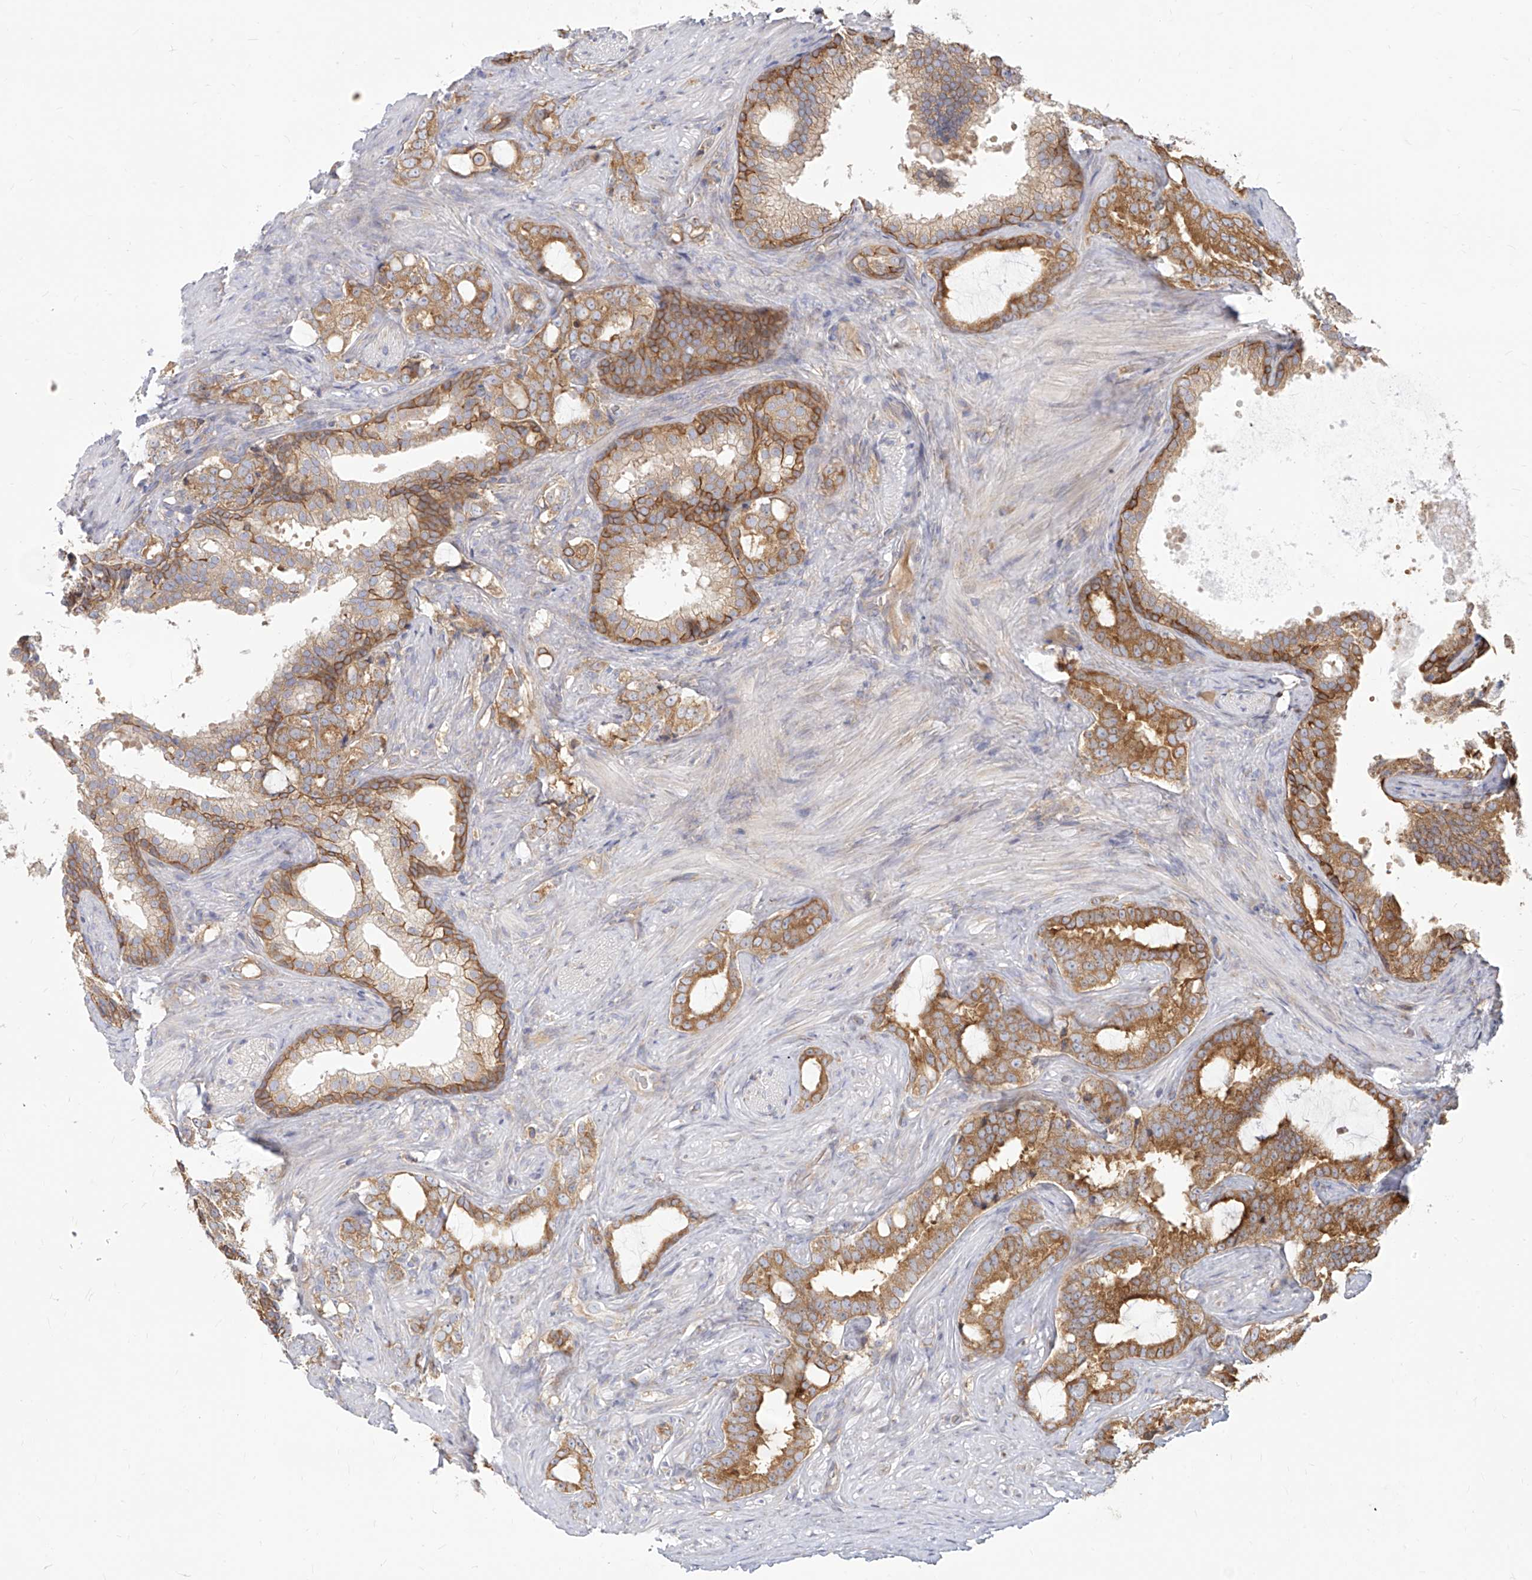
{"staining": {"intensity": "moderate", "quantity": ">75%", "location": "cytoplasmic/membranous"}, "tissue": "prostate cancer", "cell_type": "Tumor cells", "image_type": "cancer", "snomed": [{"axis": "morphology", "description": "Adenocarcinoma, High grade"}, {"axis": "topography", "description": "Prostate"}], "caption": "IHC photomicrograph of human prostate cancer stained for a protein (brown), which displays medium levels of moderate cytoplasmic/membranous positivity in approximately >75% of tumor cells.", "gene": "FAM83B", "patient": {"sex": "male", "age": 64}}